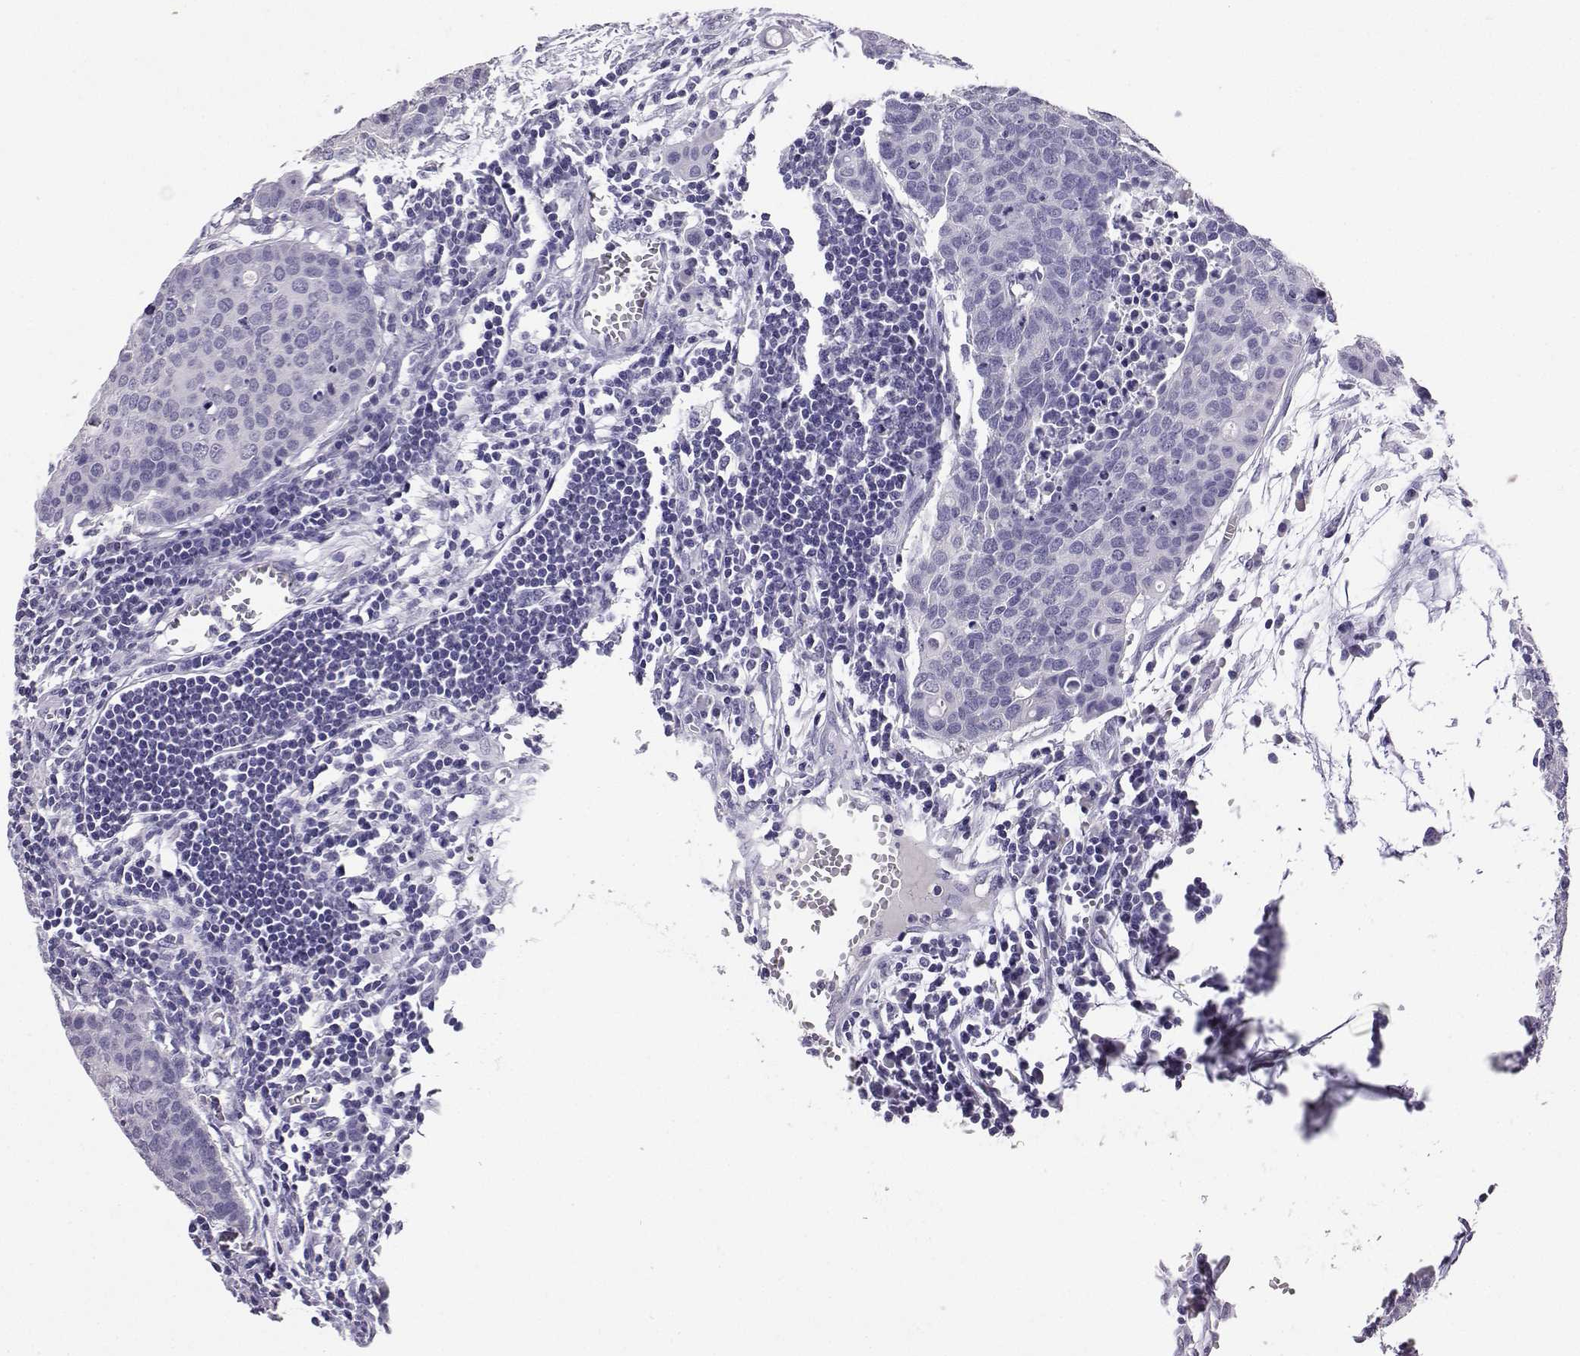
{"staining": {"intensity": "negative", "quantity": "none", "location": "none"}, "tissue": "carcinoid", "cell_type": "Tumor cells", "image_type": "cancer", "snomed": [{"axis": "morphology", "description": "Carcinoid, malignant, NOS"}, {"axis": "topography", "description": "Colon"}], "caption": "Protein analysis of carcinoid reveals no significant positivity in tumor cells. The staining is performed using DAB brown chromogen with nuclei counter-stained in using hematoxylin.", "gene": "SPAG11B", "patient": {"sex": "male", "age": 81}}